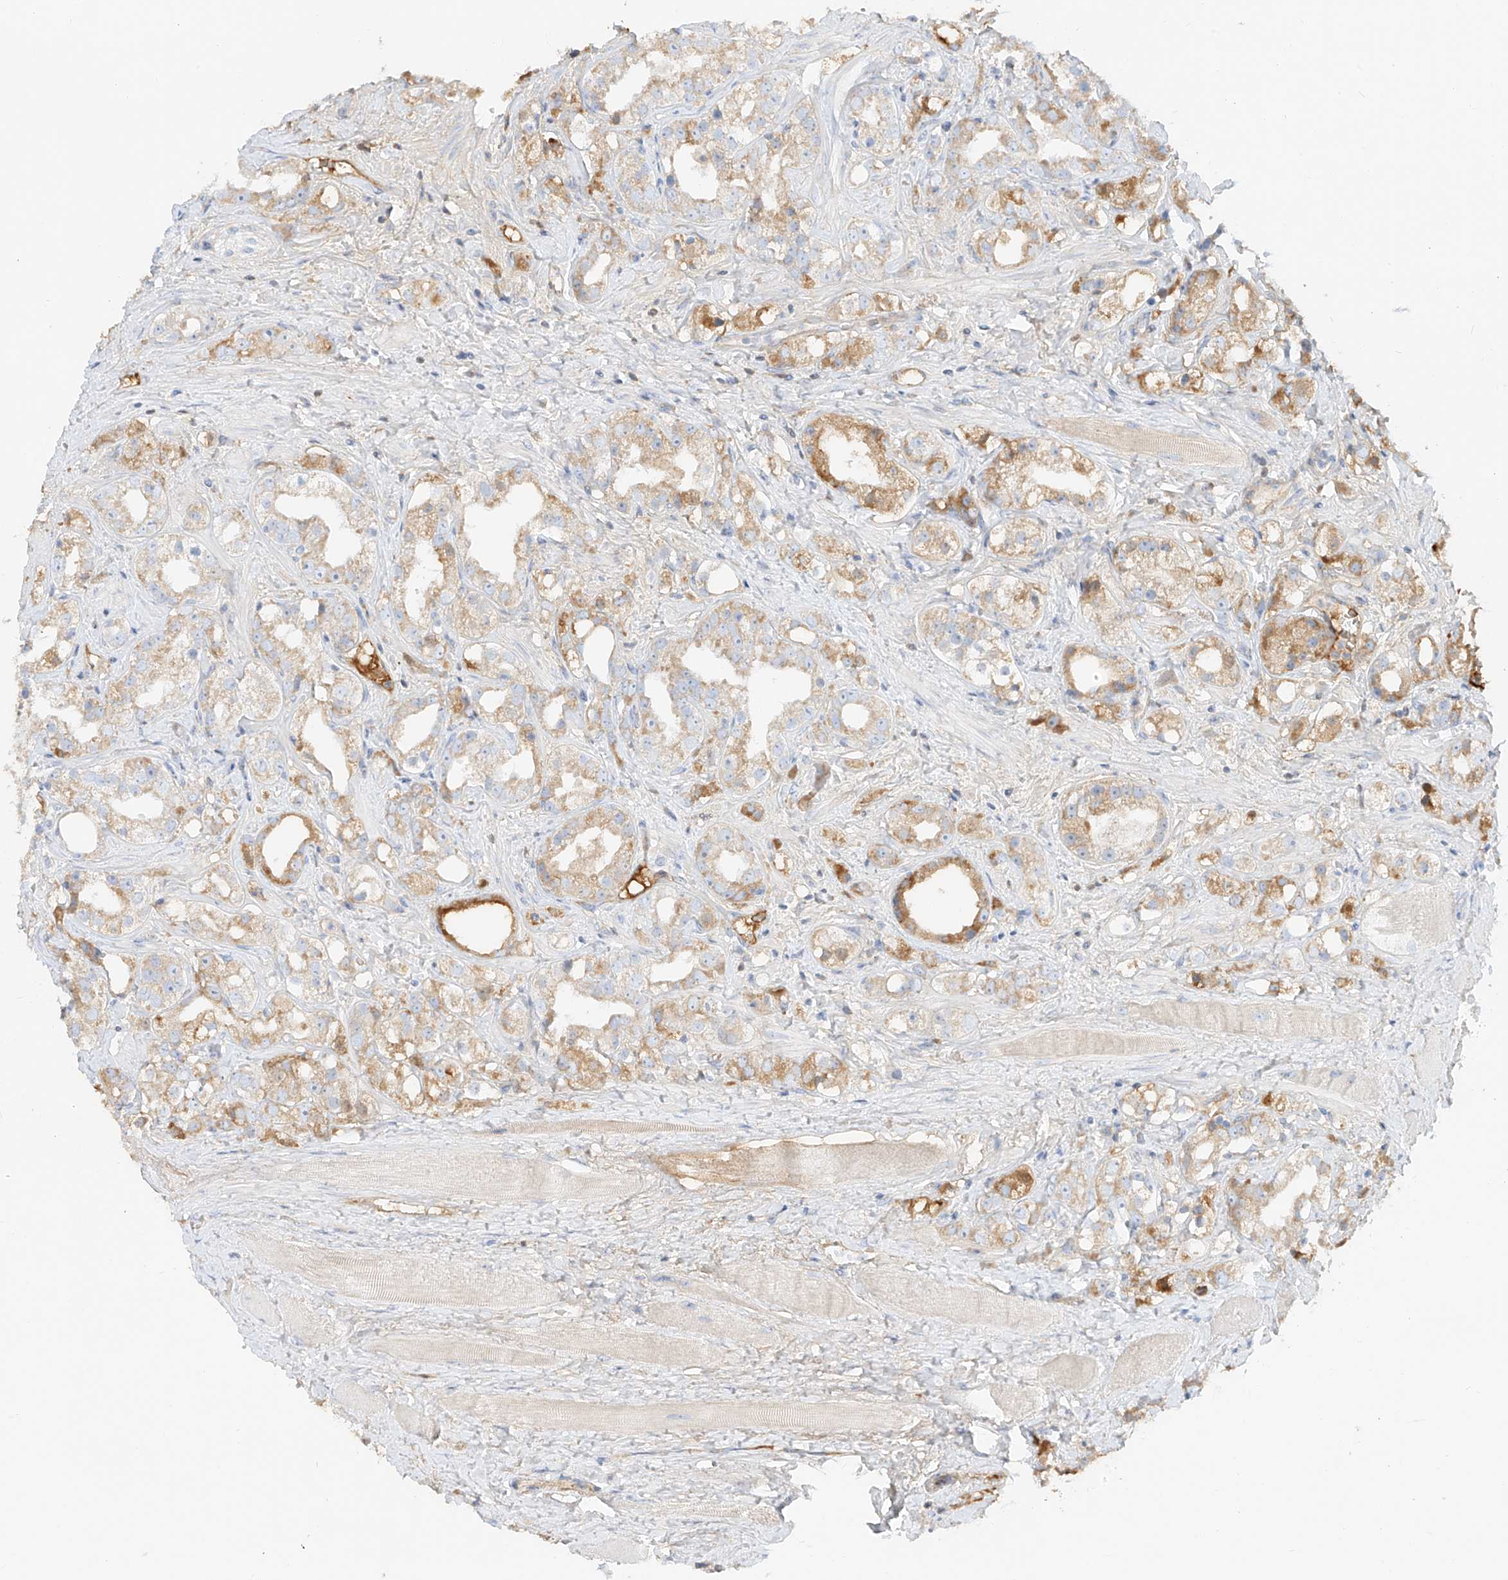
{"staining": {"intensity": "moderate", "quantity": "25%-75%", "location": "cytoplasmic/membranous"}, "tissue": "prostate cancer", "cell_type": "Tumor cells", "image_type": "cancer", "snomed": [{"axis": "morphology", "description": "Adenocarcinoma, NOS"}, {"axis": "topography", "description": "Prostate"}], "caption": "Human prostate cancer (adenocarcinoma) stained with a brown dye demonstrates moderate cytoplasmic/membranous positive expression in about 25%-75% of tumor cells.", "gene": "OCSTAMP", "patient": {"sex": "male", "age": 79}}